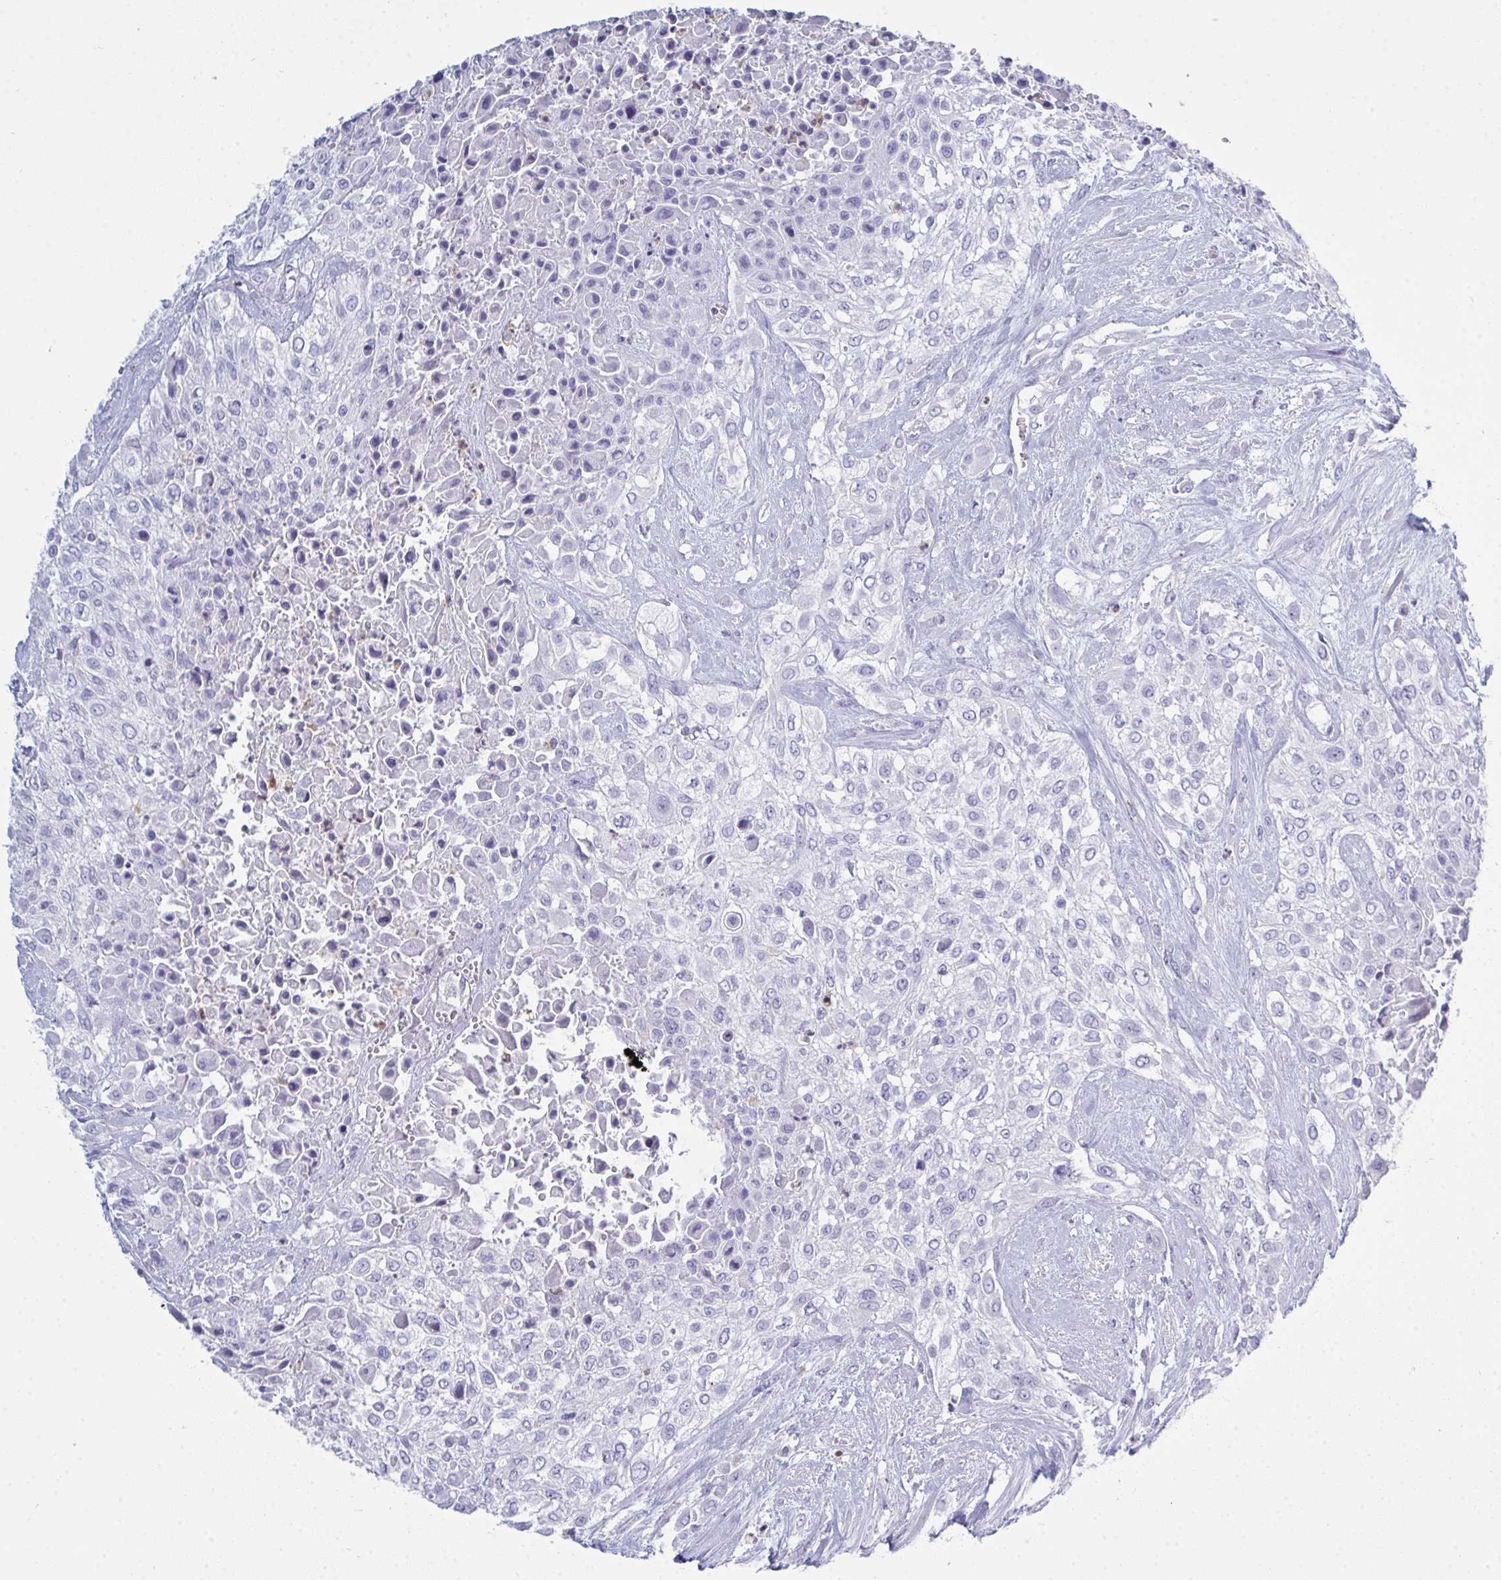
{"staining": {"intensity": "negative", "quantity": "none", "location": "none"}, "tissue": "urothelial cancer", "cell_type": "Tumor cells", "image_type": "cancer", "snomed": [{"axis": "morphology", "description": "Urothelial carcinoma, High grade"}, {"axis": "topography", "description": "Urinary bladder"}], "caption": "A high-resolution image shows IHC staining of high-grade urothelial carcinoma, which displays no significant positivity in tumor cells.", "gene": "SERPINB10", "patient": {"sex": "male", "age": 57}}